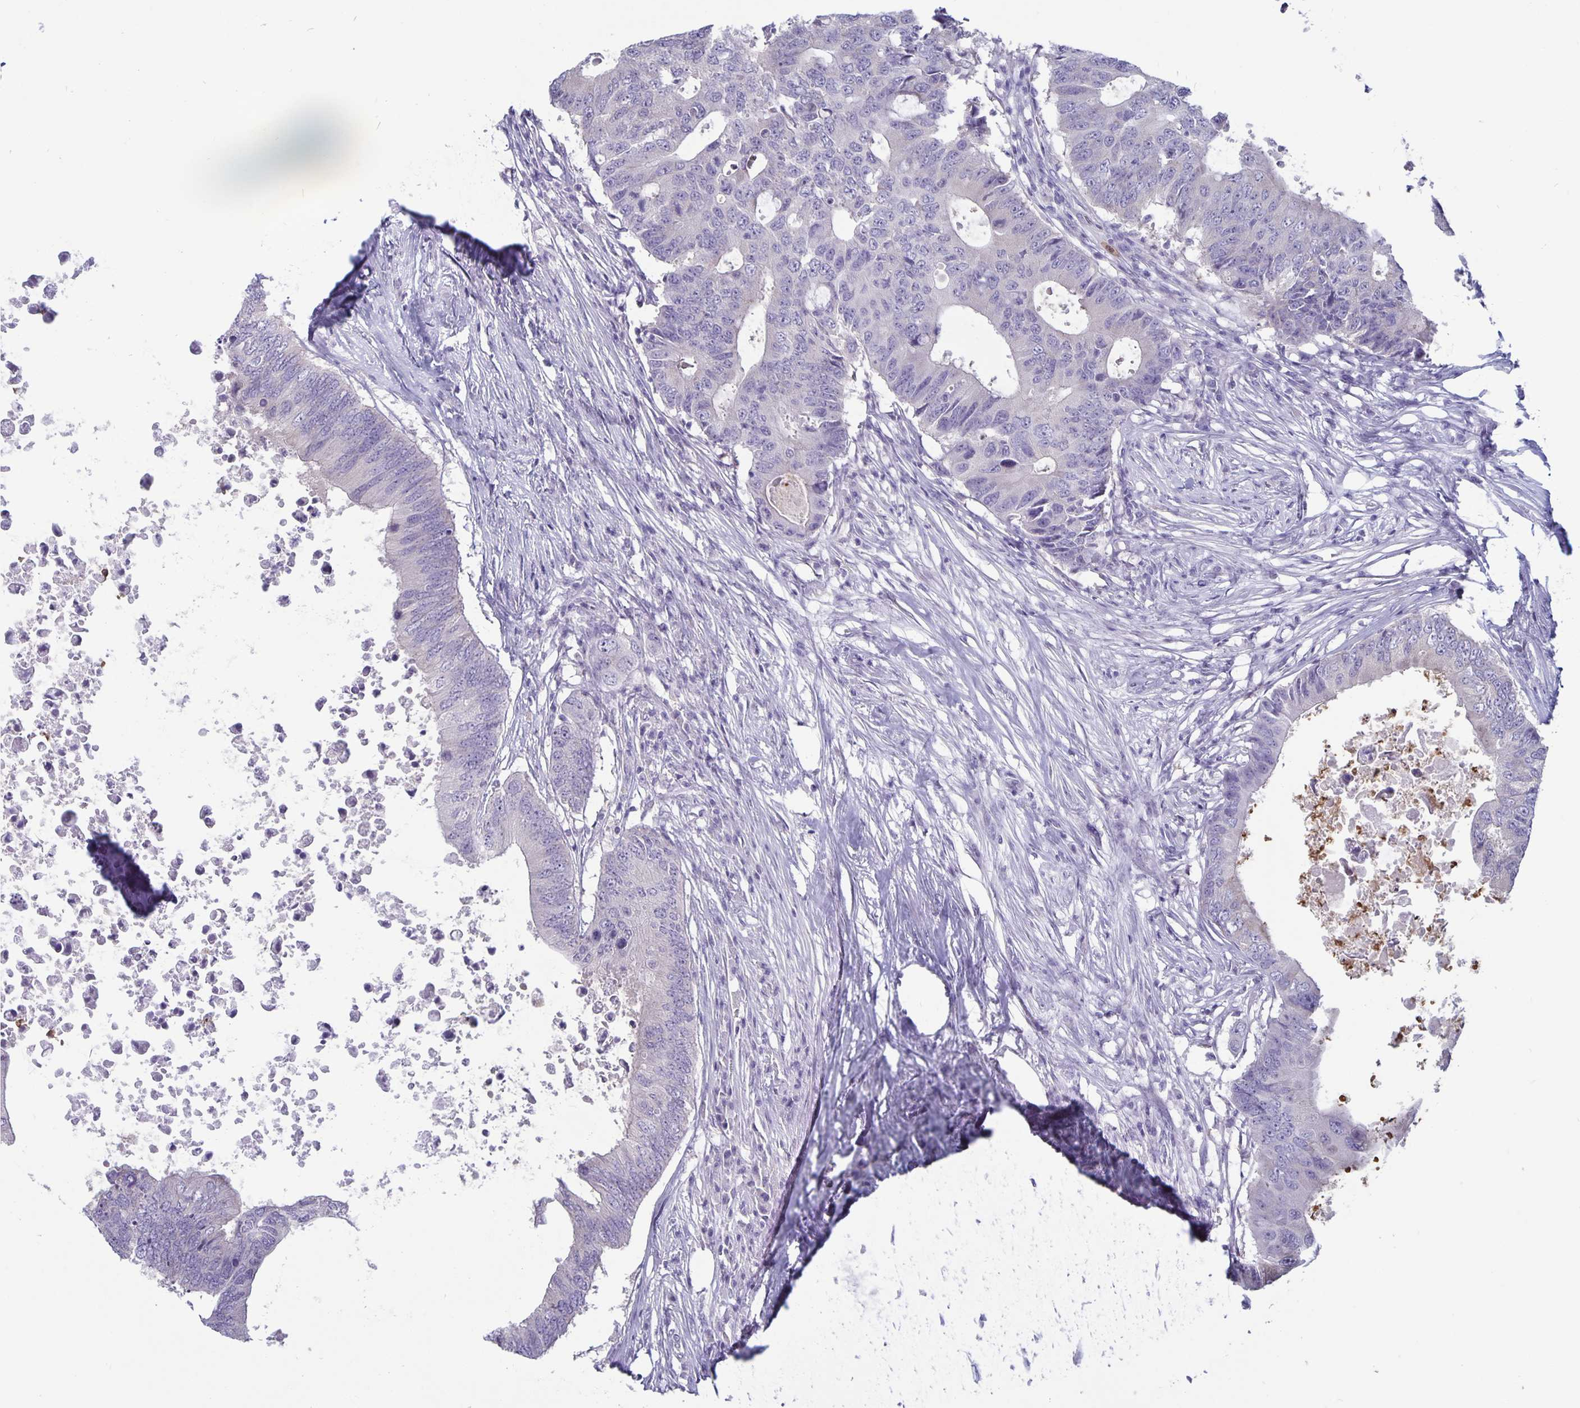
{"staining": {"intensity": "negative", "quantity": "none", "location": "none"}, "tissue": "colorectal cancer", "cell_type": "Tumor cells", "image_type": "cancer", "snomed": [{"axis": "morphology", "description": "Adenocarcinoma, NOS"}, {"axis": "topography", "description": "Colon"}], "caption": "An IHC photomicrograph of colorectal cancer is shown. There is no staining in tumor cells of colorectal cancer.", "gene": "PLCB3", "patient": {"sex": "male", "age": 71}}